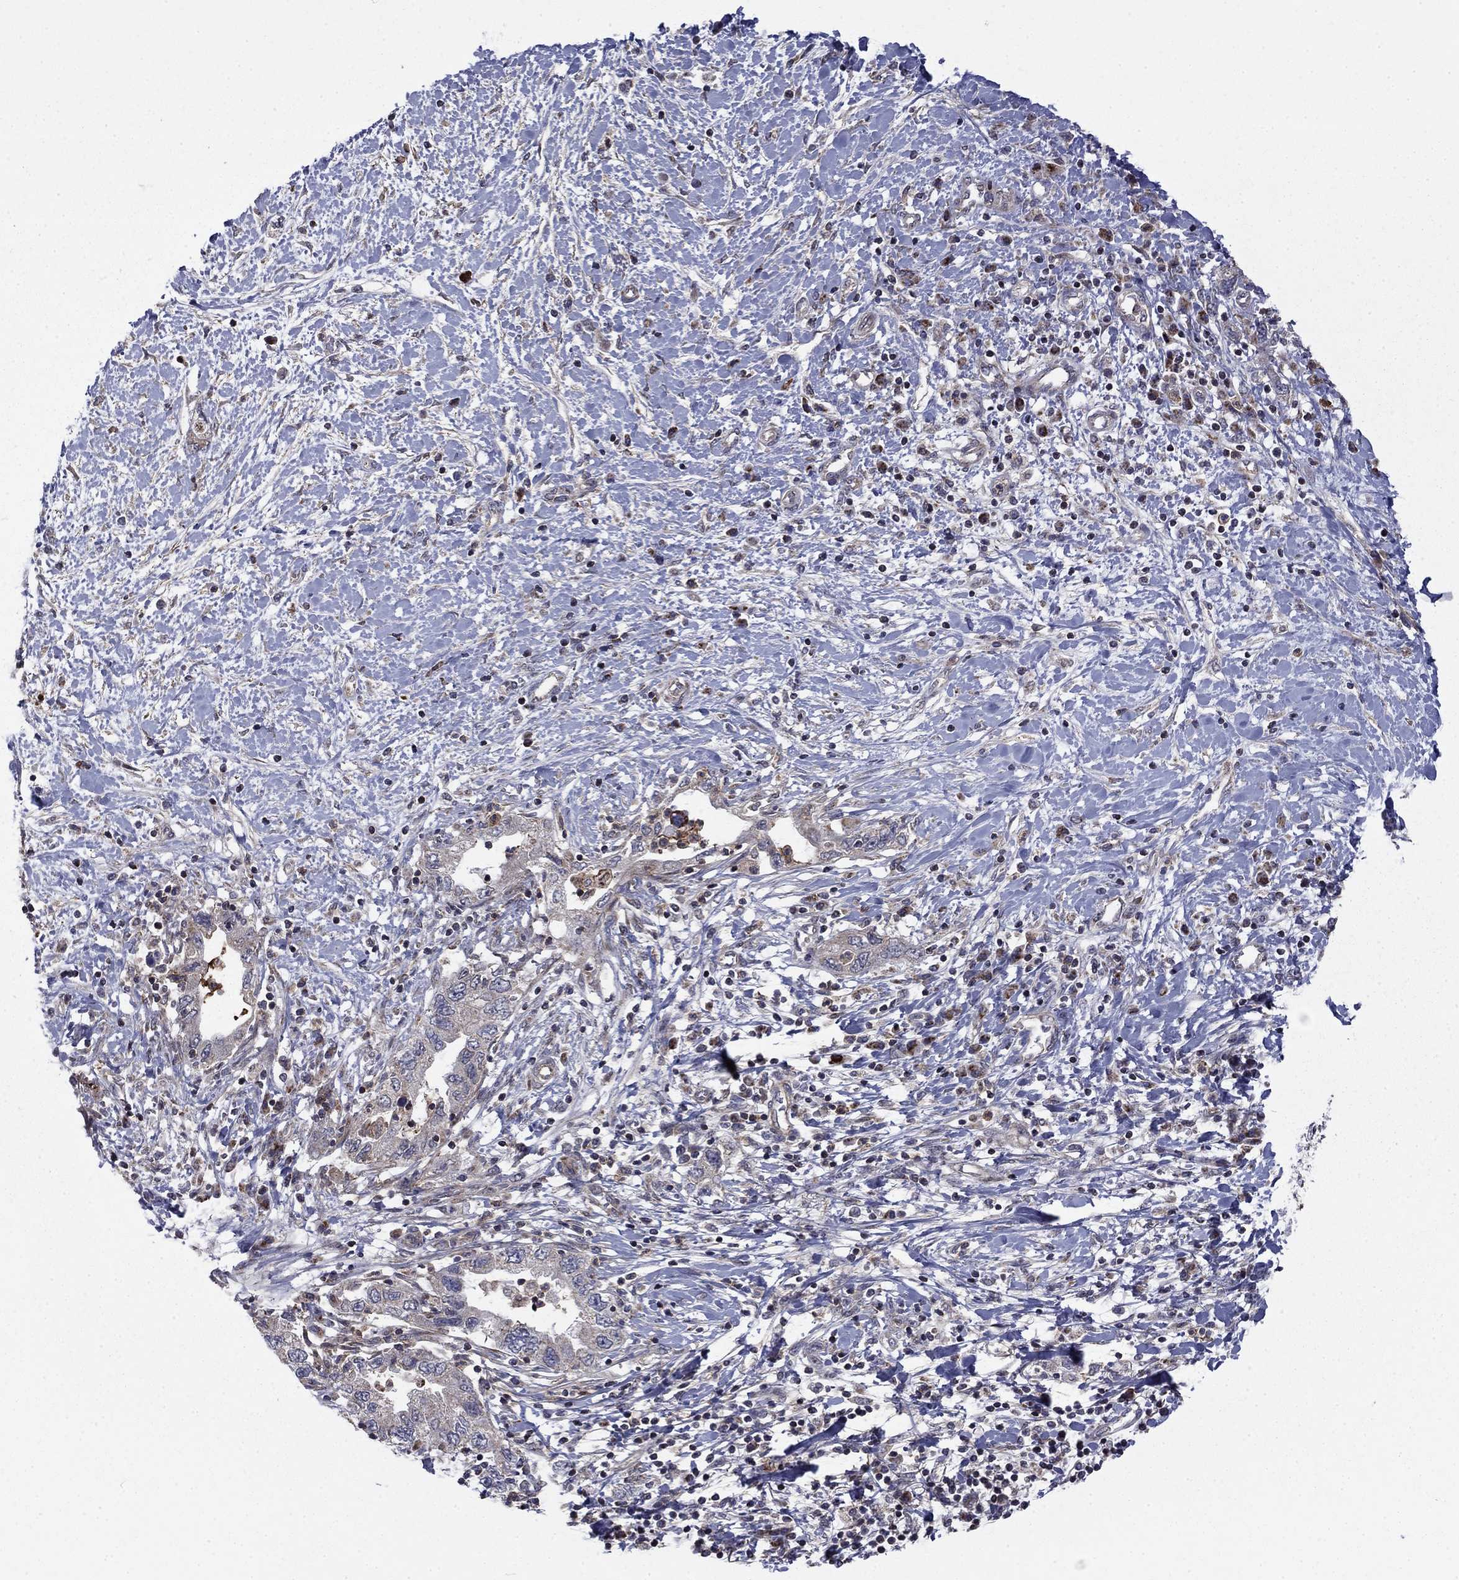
{"staining": {"intensity": "negative", "quantity": "none", "location": "none"}, "tissue": "pancreatic cancer", "cell_type": "Tumor cells", "image_type": "cancer", "snomed": [{"axis": "morphology", "description": "Adenocarcinoma, NOS"}, {"axis": "topography", "description": "Pancreas"}], "caption": "This is an immunohistochemistry histopathology image of pancreatic adenocarcinoma. There is no positivity in tumor cells.", "gene": "DOP1B", "patient": {"sex": "female", "age": 73}}